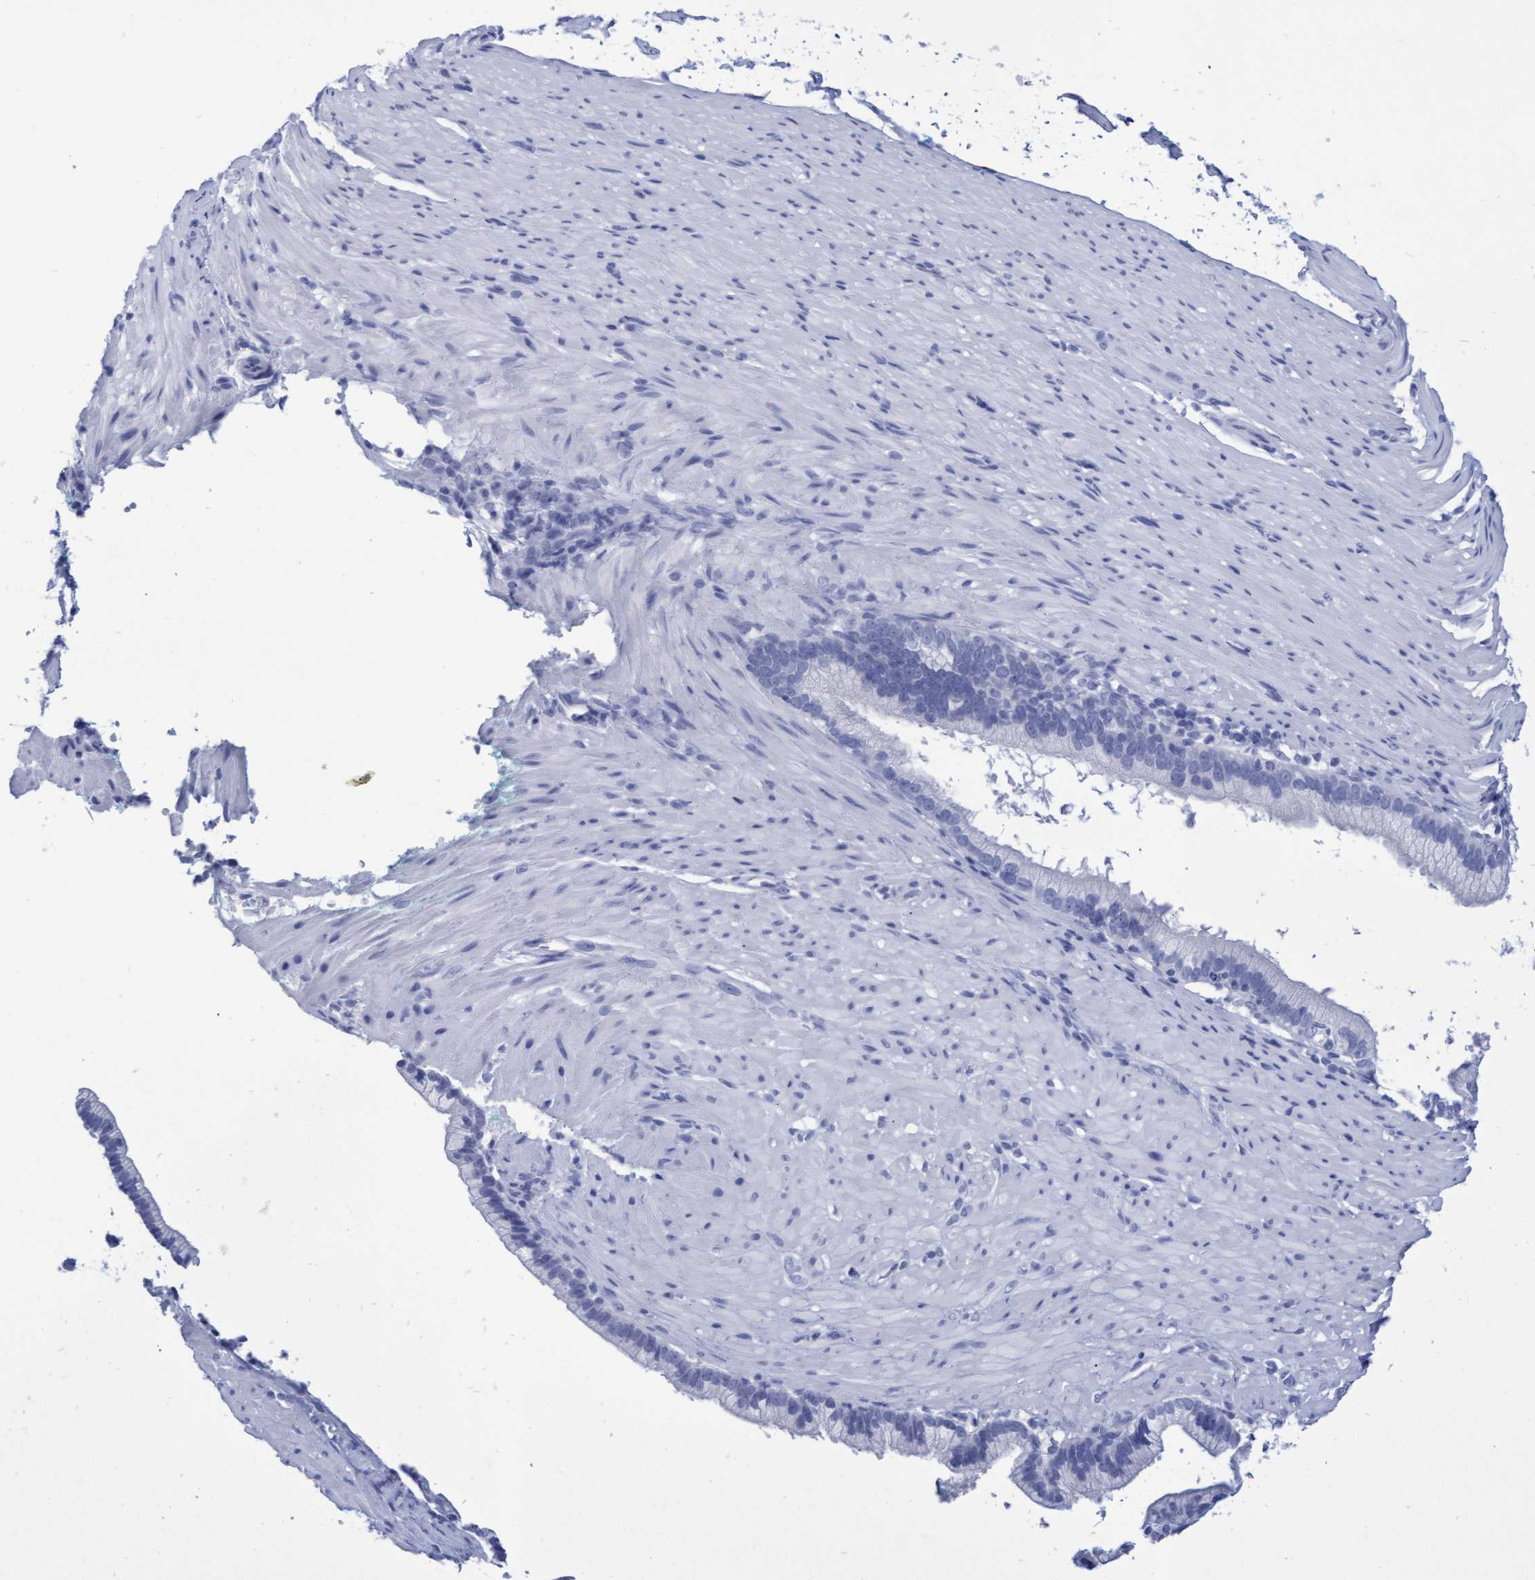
{"staining": {"intensity": "negative", "quantity": "none", "location": "none"}, "tissue": "pancreatic cancer", "cell_type": "Tumor cells", "image_type": "cancer", "snomed": [{"axis": "morphology", "description": "Adenocarcinoma, NOS"}, {"axis": "topography", "description": "Pancreas"}], "caption": "Immunohistochemistry histopathology image of neoplastic tissue: pancreatic cancer (adenocarcinoma) stained with DAB exhibits no significant protein expression in tumor cells.", "gene": "INSL6", "patient": {"sex": "male", "age": 69}}